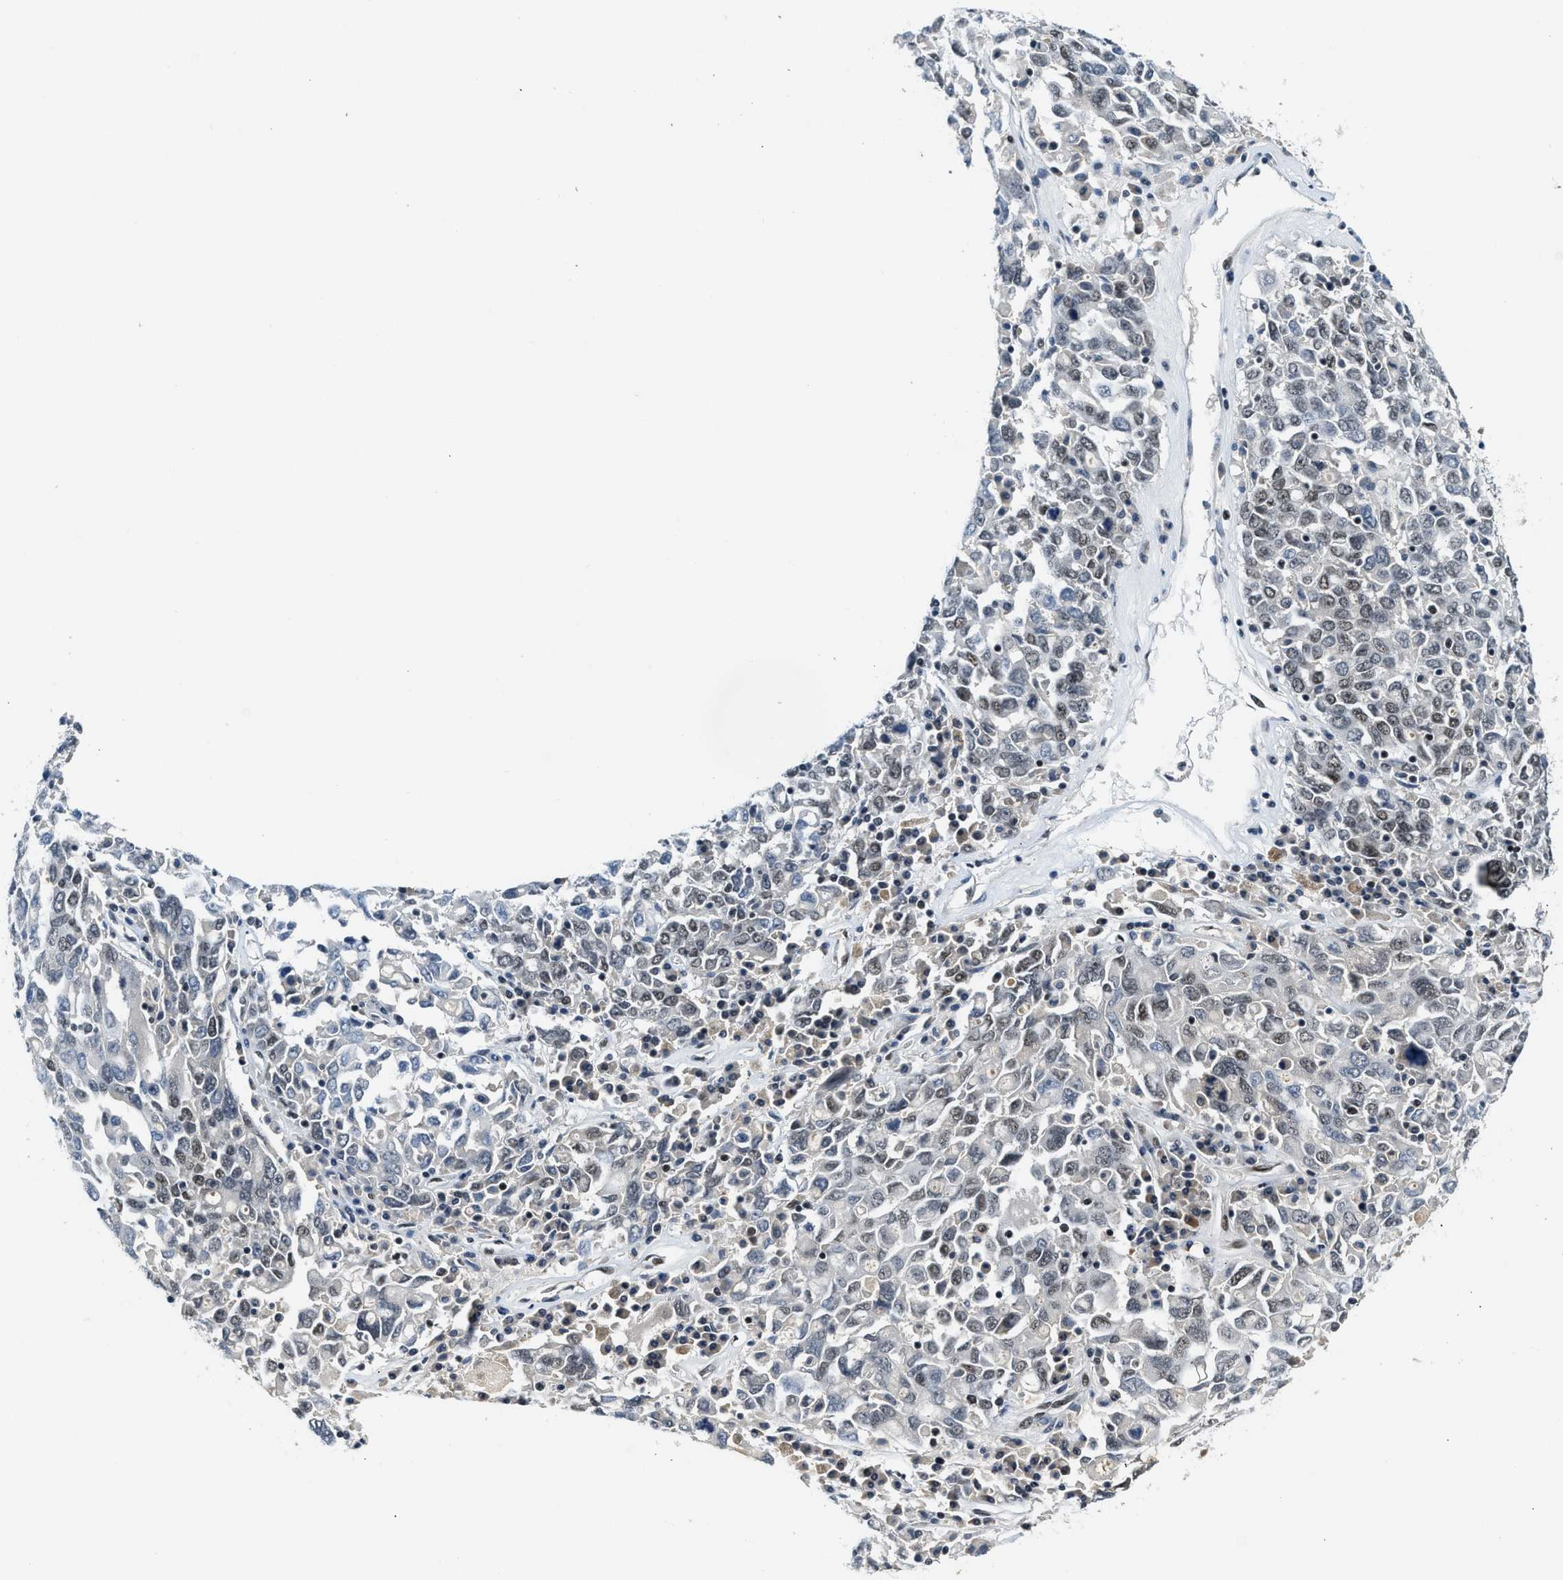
{"staining": {"intensity": "weak", "quantity": "25%-75%", "location": "nuclear"}, "tissue": "ovarian cancer", "cell_type": "Tumor cells", "image_type": "cancer", "snomed": [{"axis": "morphology", "description": "Carcinoma, endometroid"}, {"axis": "topography", "description": "Ovary"}], "caption": "This photomicrograph demonstrates IHC staining of human ovarian cancer, with low weak nuclear expression in about 25%-75% of tumor cells.", "gene": "NCOA1", "patient": {"sex": "female", "age": 62}}